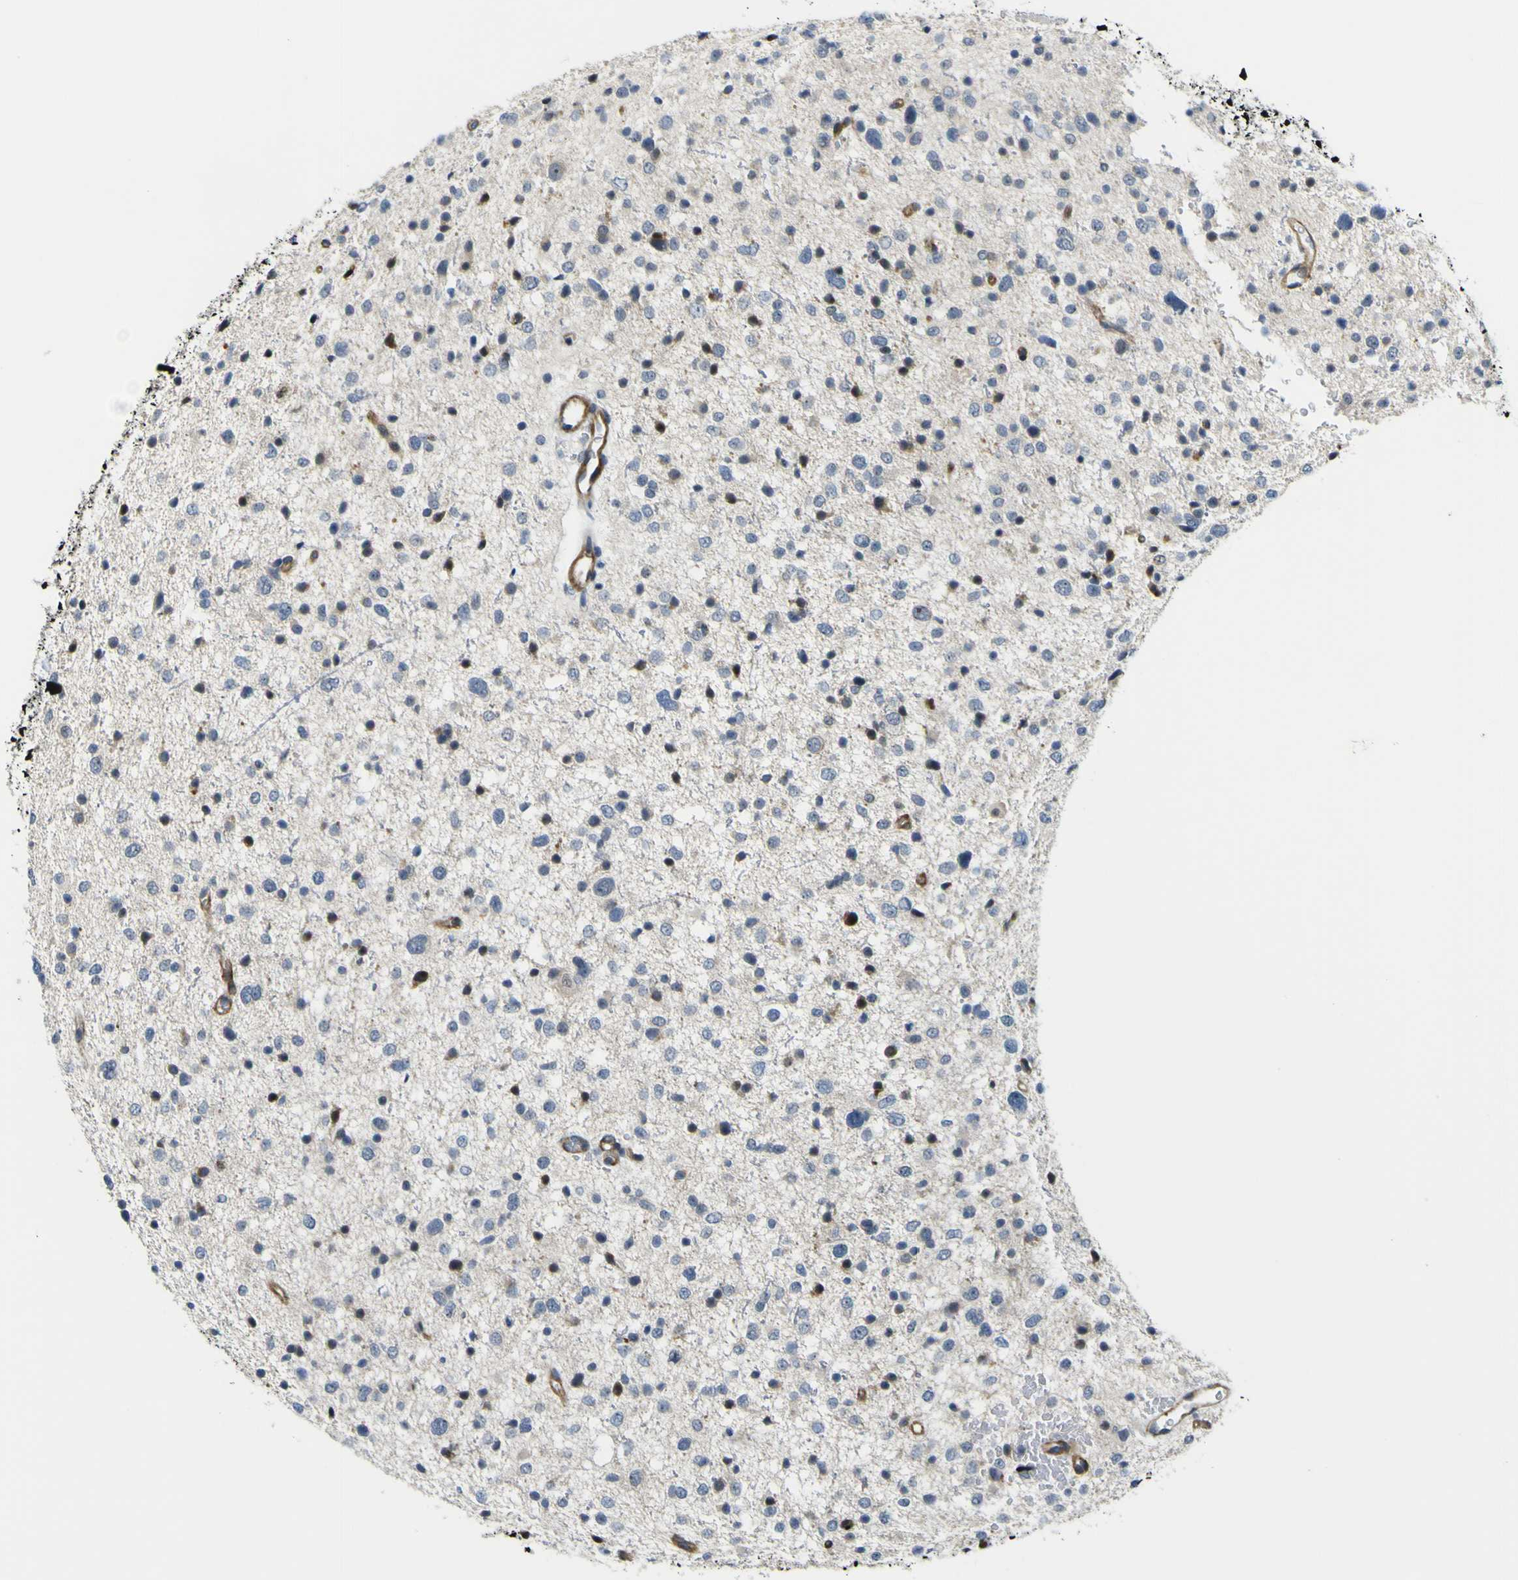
{"staining": {"intensity": "strong", "quantity": "25%-75%", "location": "cytoplasmic/membranous"}, "tissue": "glioma", "cell_type": "Tumor cells", "image_type": "cancer", "snomed": [{"axis": "morphology", "description": "Glioma, malignant, Low grade"}, {"axis": "topography", "description": "Brain"}], "caption": "Immunohistochemical staining of human malignant glioma (low-grade) exhibits high levels of strong cytoplasmic/membranous protein positivity in approximately 25%-75% of tumor cells.", "gene": "KDM7A", "patient": {"sex": "female", "age": 37}}